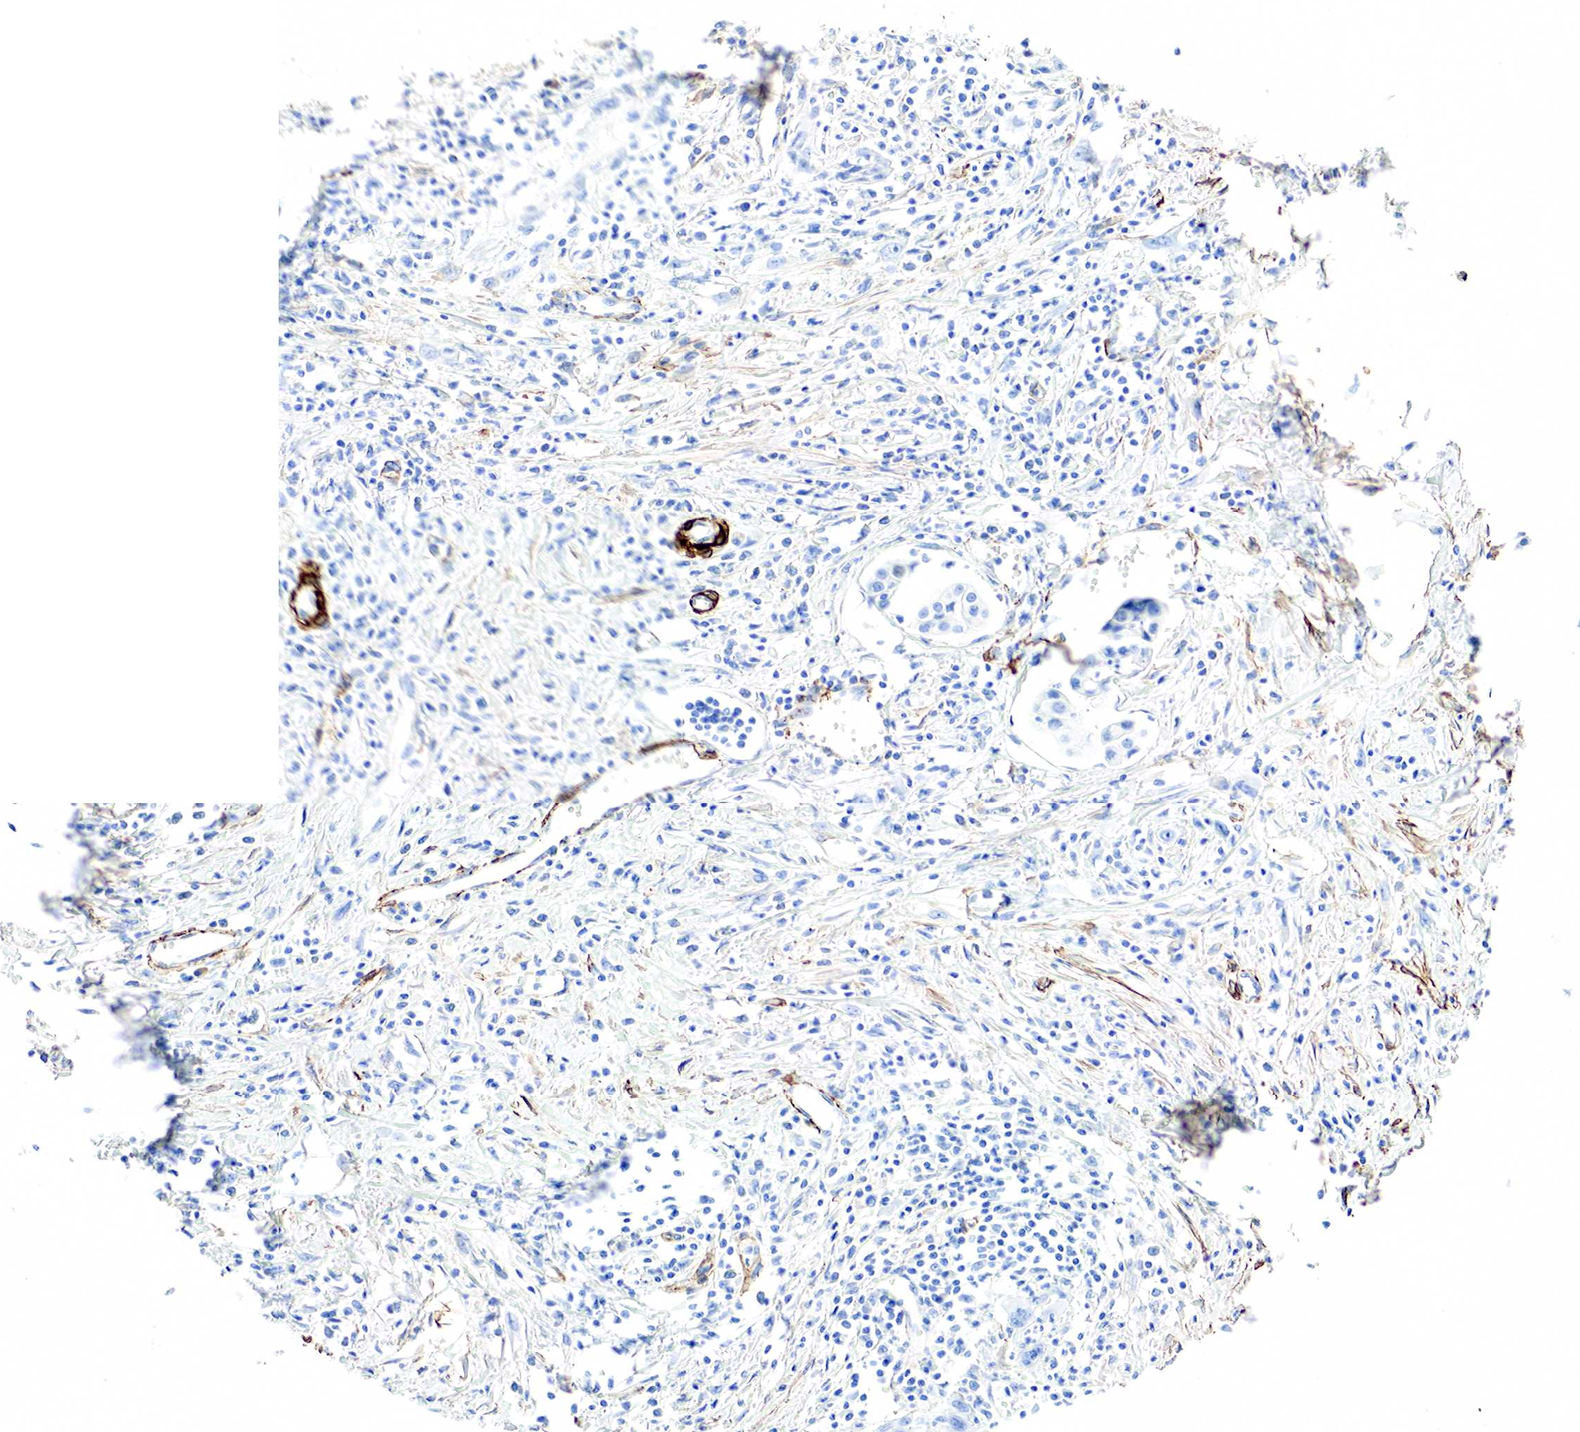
{"staining": {"intensity": "negative", "quantity": "none", "location": "none"}, "tissue": "urothelial cancer", "cell_type": "Tumor cells", "image_type": "cancer", "snomed": [{"axis": "morphology", "description": "Urothelial carcinoma, High grade"}, {"axis": "topography", "description": "Urinary bladder"}], "caption": "Immunohistochemistry (IHC) image of neoplastic tissue: urothelial cancer stained with DAB (3,3'-diaminobenzidine) displays no significant protein staining in tumor cells.", "gene": "ACTA1", "patient": {"sex": "male", "age": 66}}